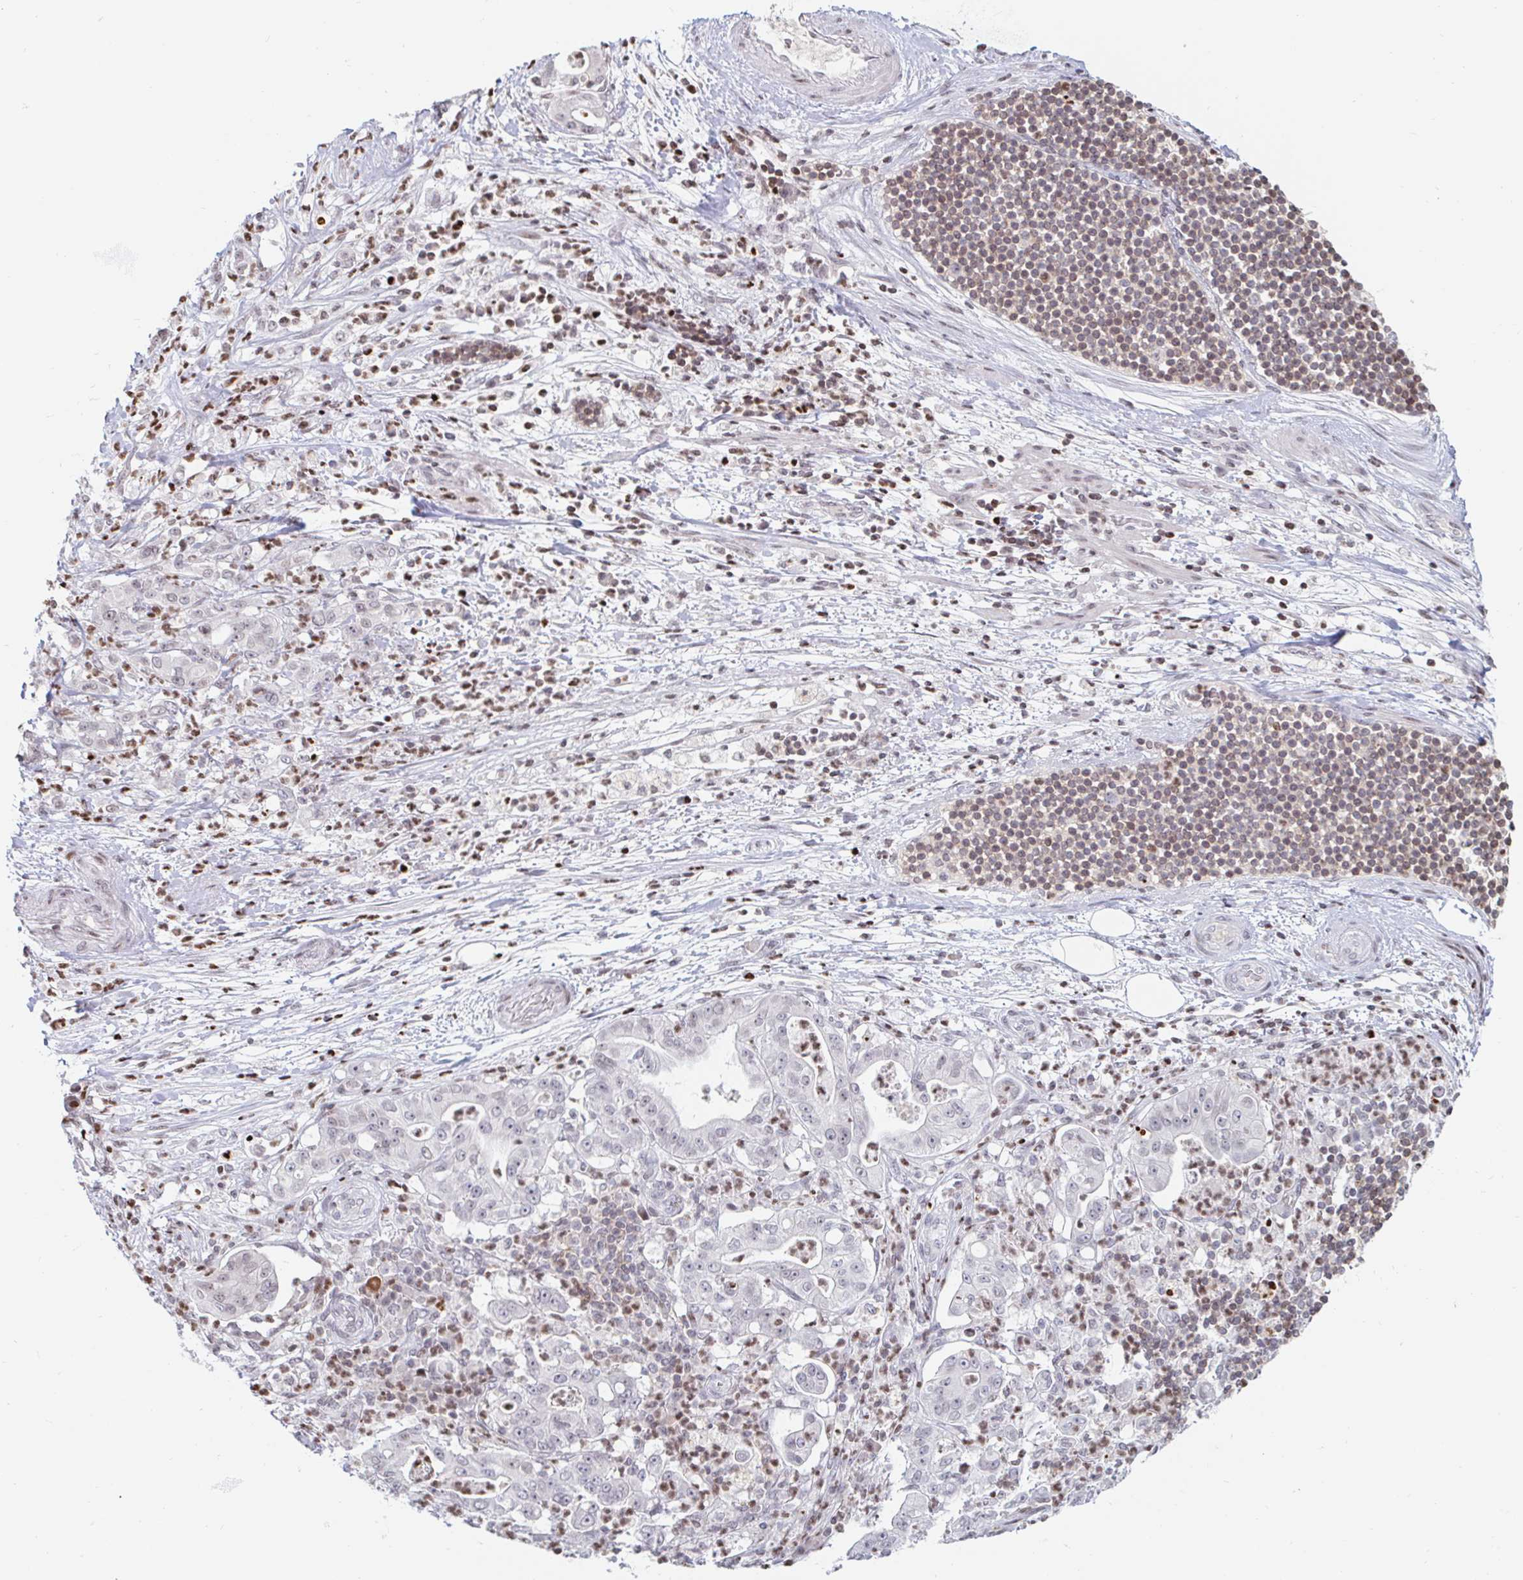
{"staining": {"intensity": "negative", "quantity": "none", "location": "none"}, "tissue": "pancreatic cancer", "cell_type": "Tumor cells", "image_type": "cancer", "snomed": [{"axis": "morphology", "description": "Adenocarcinoma, NOS"}, {"axis": "topography", "description": "Pancreas"}], "caption": "Tumor cells are negative for protein expression in human adenocarcinoma (pancreatic).", "gene": "HOXC10", "patient": {"sex": "male", "age": 71}}